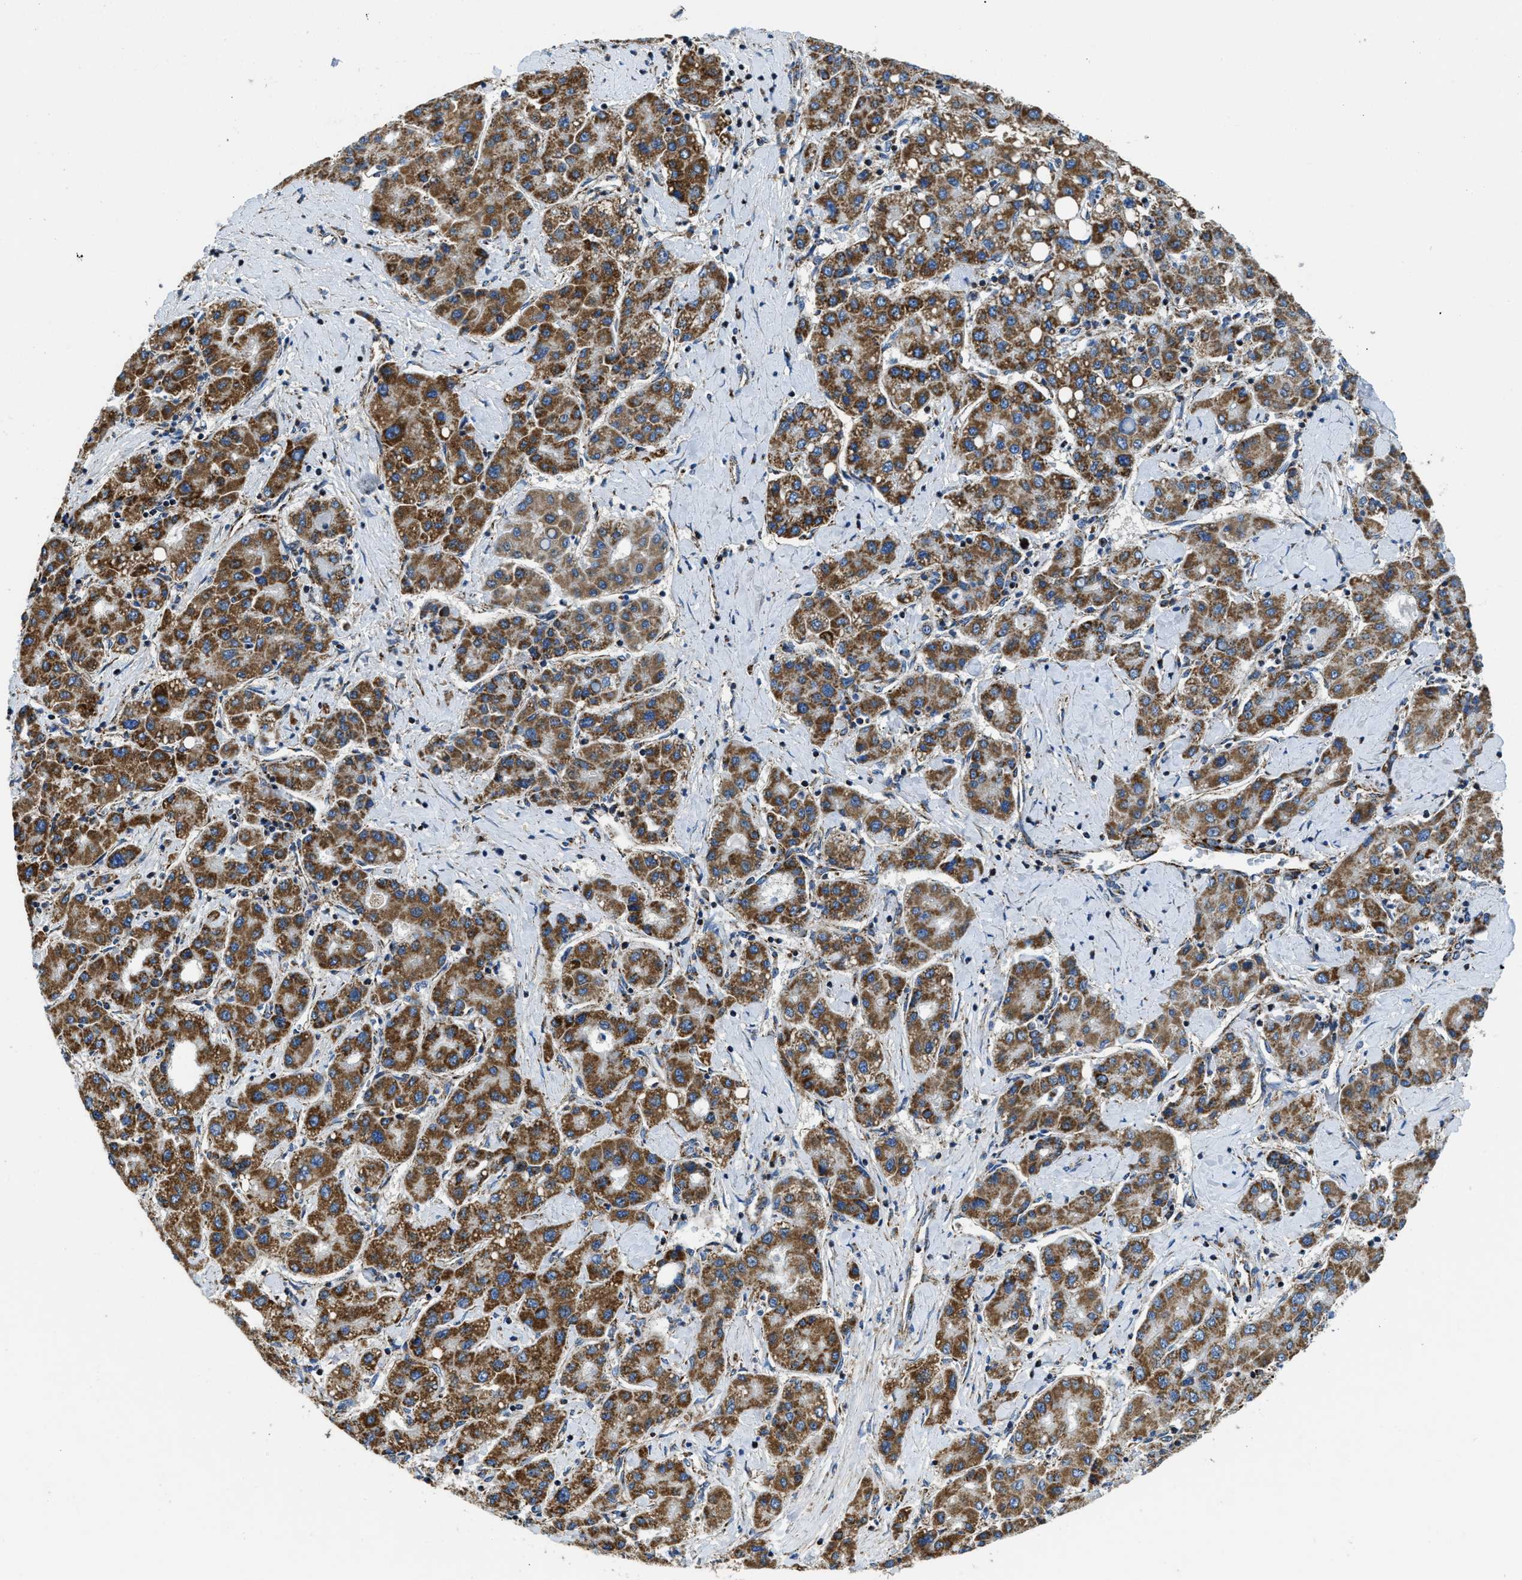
{"staining": {"intensity": "strong", "quantity": ">75%", "location": "cytoplasmic/membranous"}, "tissue": "liver cancer", "cell_type": "Tumor cells", "image_type": "cancer", "snomed": [{"axis": "morphology", "description": "Carcinoma, Hepatocellular, NOS"}, {"axis": "topography", "description": "Liver"}], "caption": "Strong cytoplasmic/membranous protein expression is identified in about >75% of tumor cells in liver hepatocellular carcinoma.", "gene": "STK33", "patient": {"sex": "male", "age": 65}}